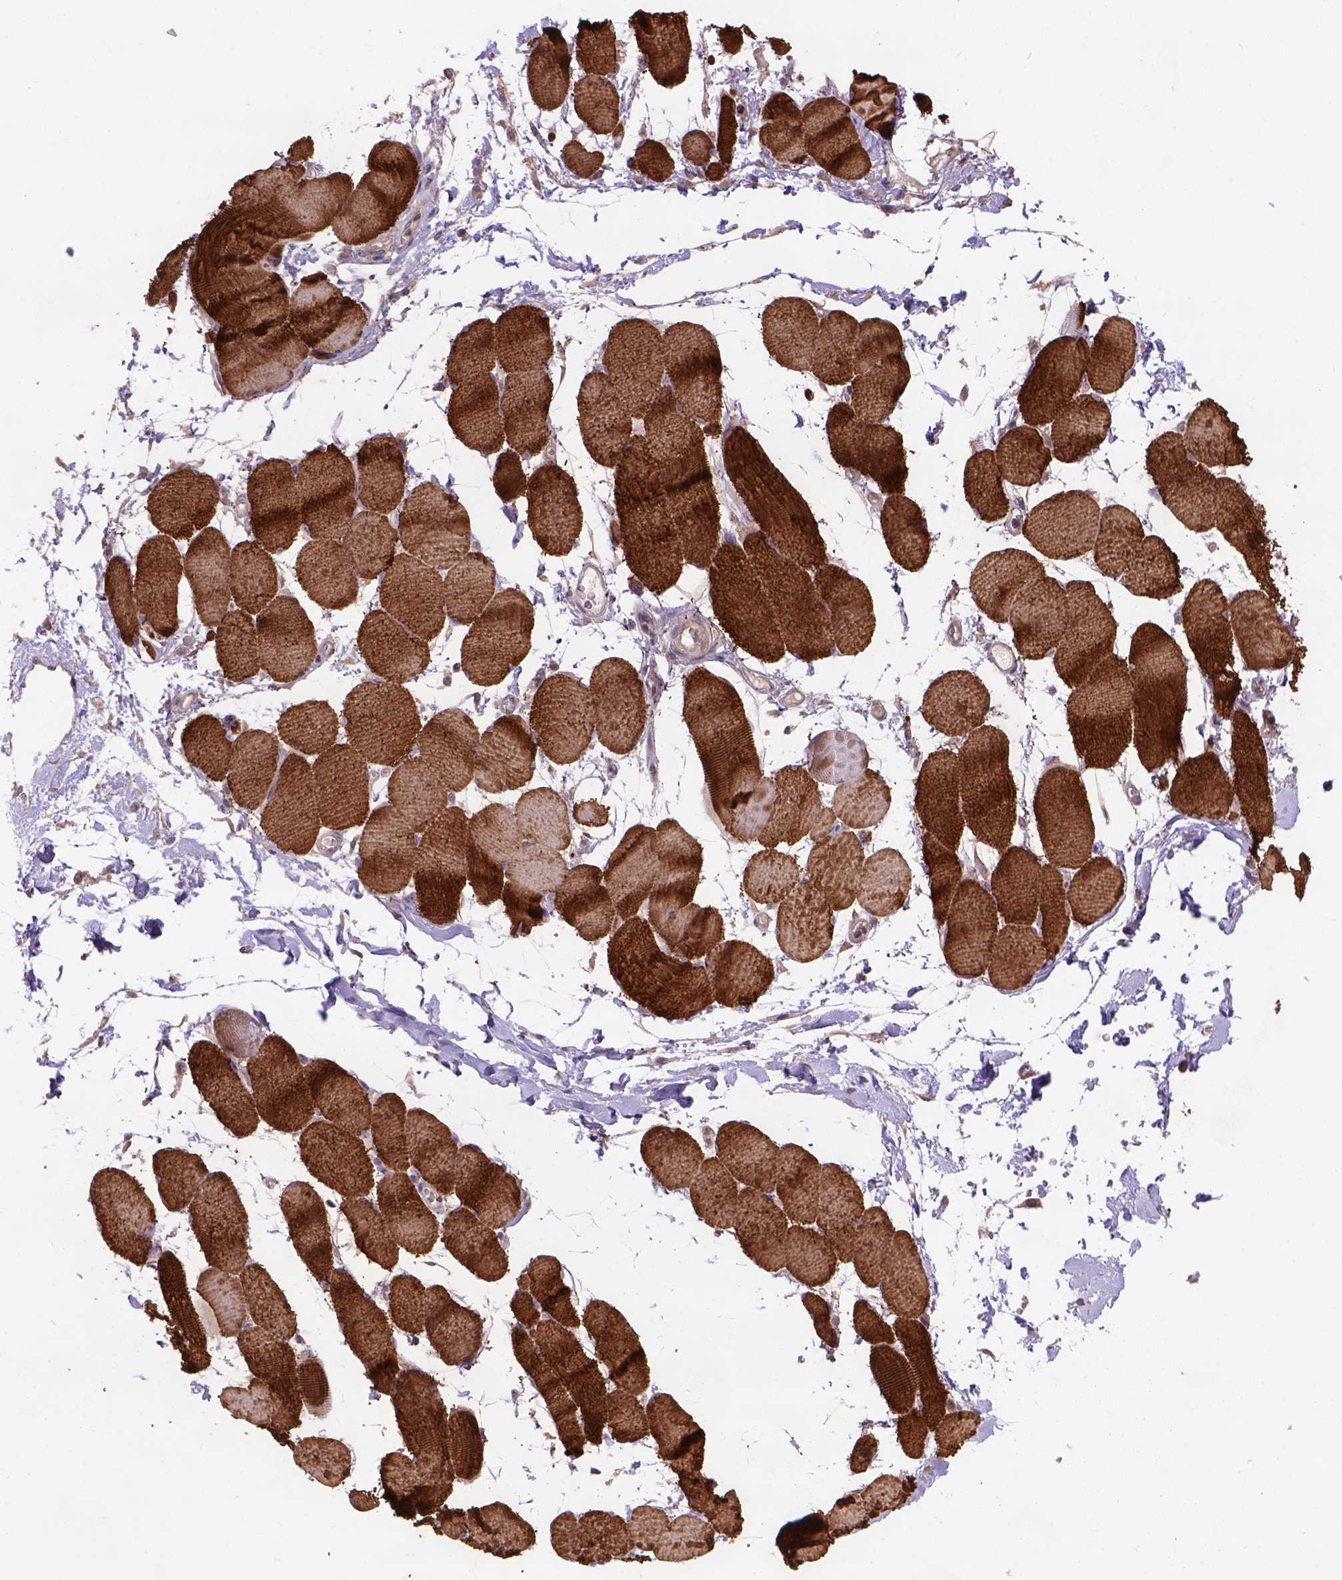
{"staining": {"intensity": "strong", "quantity": "25%-75%", "location": "cytoplasmic/membranous"}, "tissue": "skeletal muscle", "cell_type": "Myocytes", "image_type": "normal", "snomed": [{"axis": "morphology", "description": "Normal tissue, NOS"}, {"axis": "topography", "description": "Skeletal muscle"}], "caption": "Immunohistochemical staining of unremarkable skeletal muscle reveals high levels of strong cytoplasmic/membranous positivity in about 25%-75% of myocytes. The protein of interest is stained brown, and the nuclei are stained in blue (DAB IHC with brightfield microscopy, high magnification).", "gene": "KBTBD8", "patient": {"sex": "female", "age": 75}}